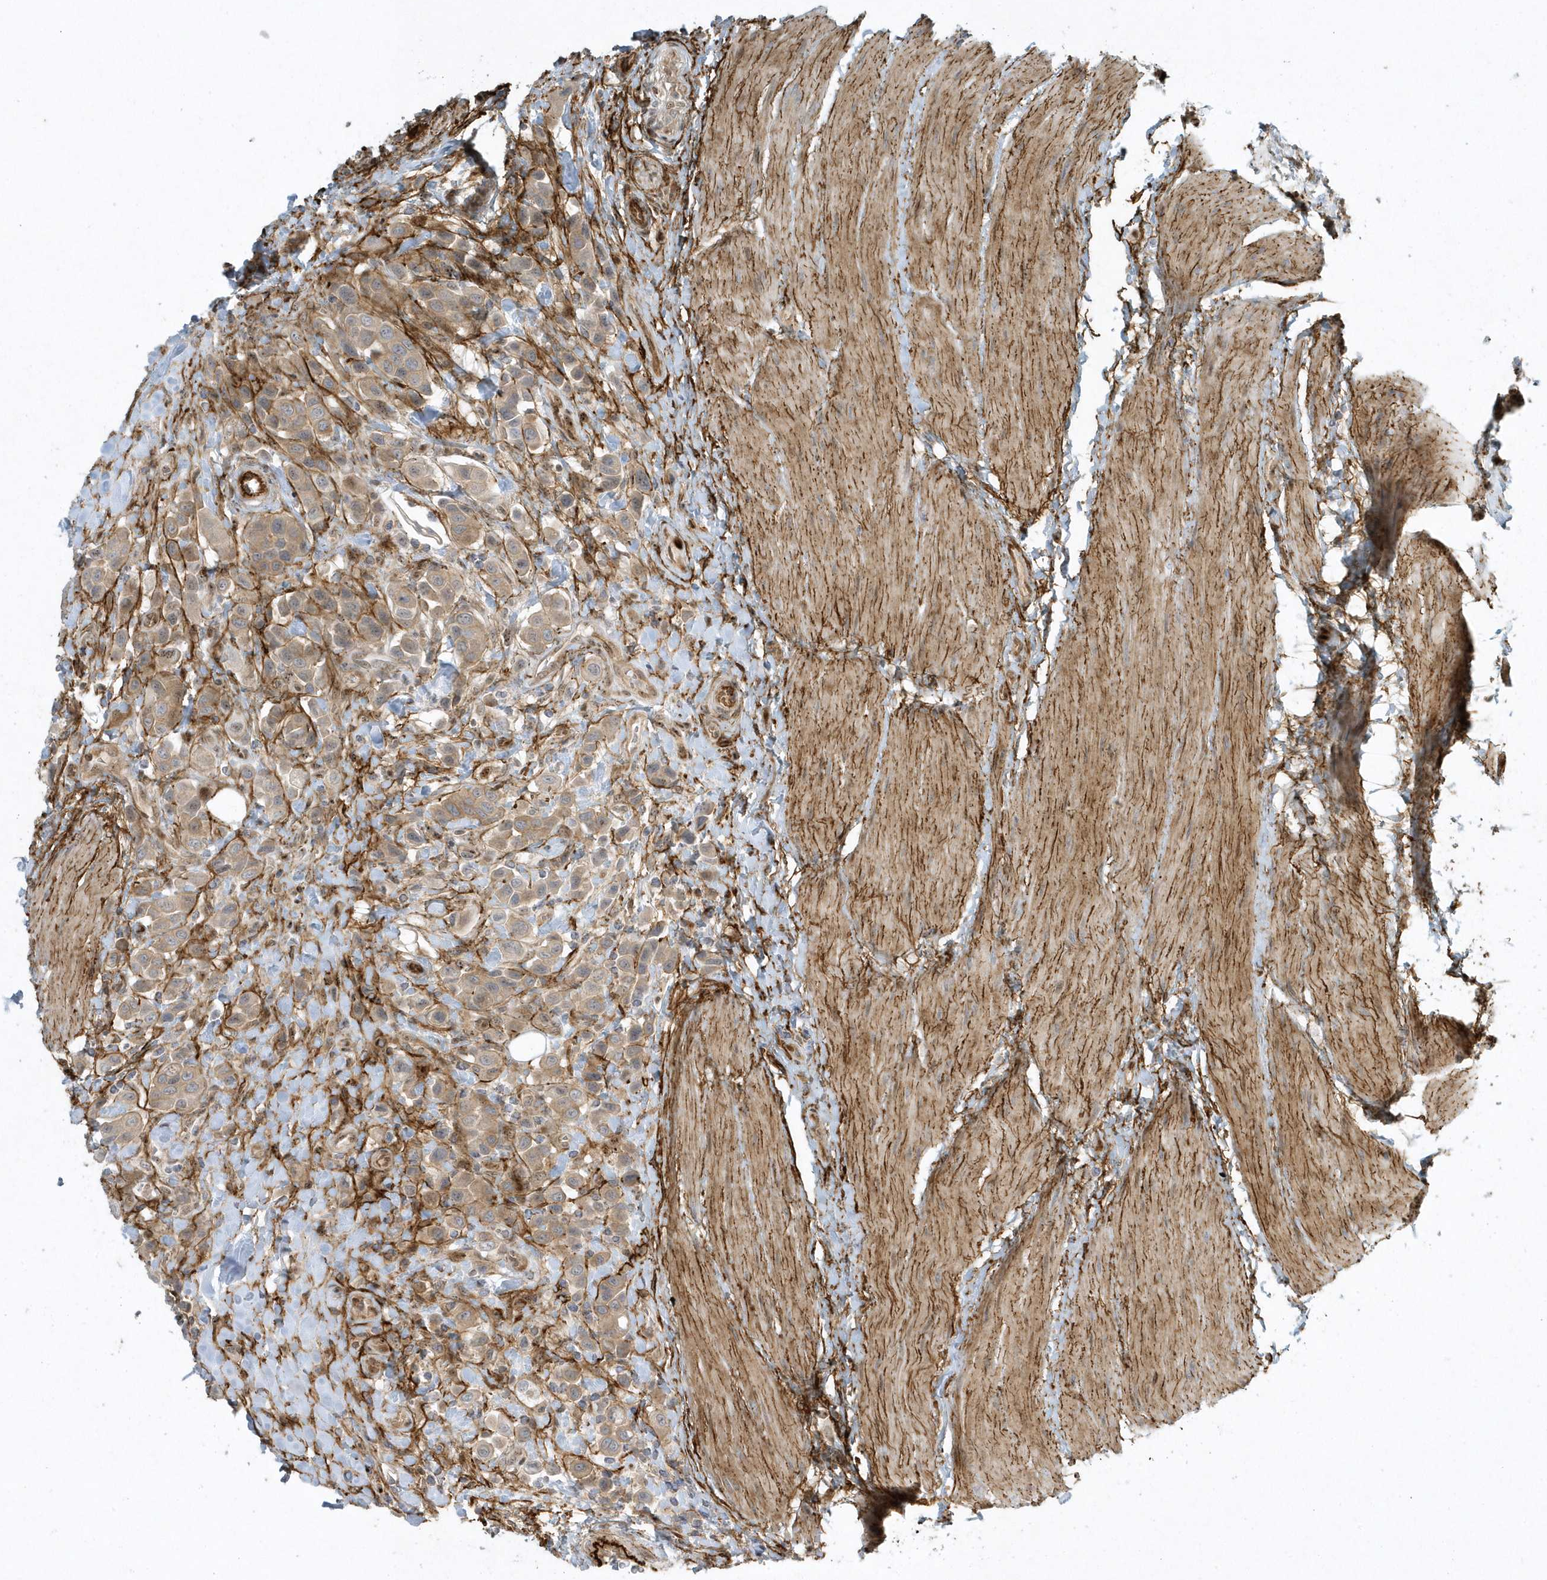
{"staining": {"intensity": "moderate", "quantity": ">75%", "location": "cytoplasmic/membranous"}, "tissue": "urothelial cancer", "cell_type": "Tumor cells", "image_type": "cancer", "snomed": [{"axis": "morphology", "description": "Urothelial carcinoma, High grade"}, {"axis": "topography", "description": "Urinary bladder"}], "caption": "Human urothelial cancer stained for a protein (brown) reveals moderate cytoplasmic/membranous positive expression in approximately >75% of tumor cells.", "gene": "MASP2", "patient": {"sex": "male", "age": 50}}